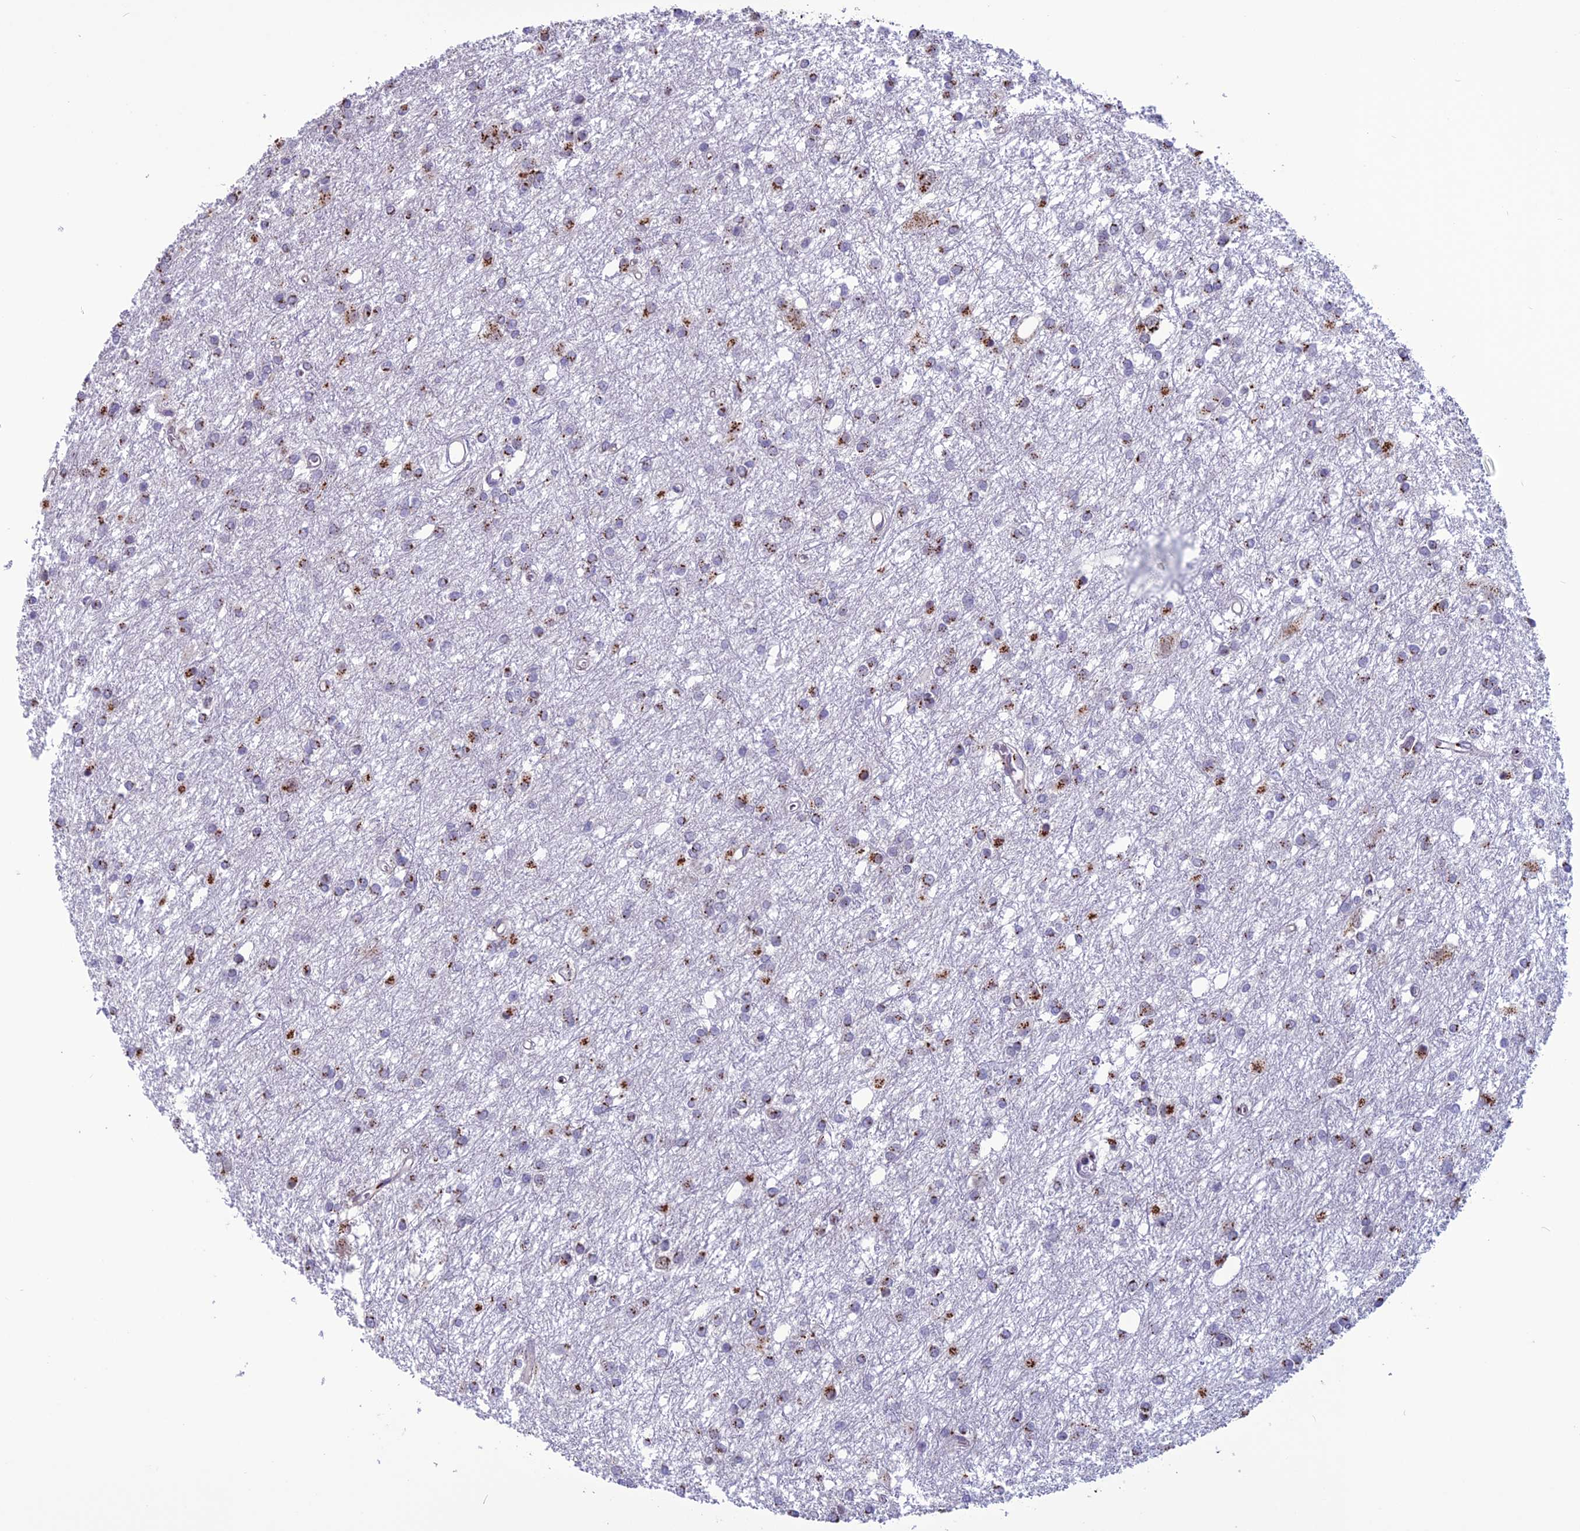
{"staining": {"intensity": "strong", "quantity": "25%-75%", "location": "cytoplasmic/membranous"}, "tissue": "glioma", "cell_type": "Tumor cells", "image_type": "cancer", "snomed": [{"axis": "morphology", "description": "Glioma, malignant, High grade"}, {"axis": "topography", "description": "Brain"}], "caption": "Protein staining of high-grade glioma (malignant) tissue demonstrates strong cytoplasmic/membranous positivity in approximately 25%-75% of tumor cells. (DAB (3,3'-diaminobenzidine) IHC, brown staining for protein, blue staining for nuclei).", "gene": "PLEKHA4", "patient": {"sex": "female", "age": 50}}